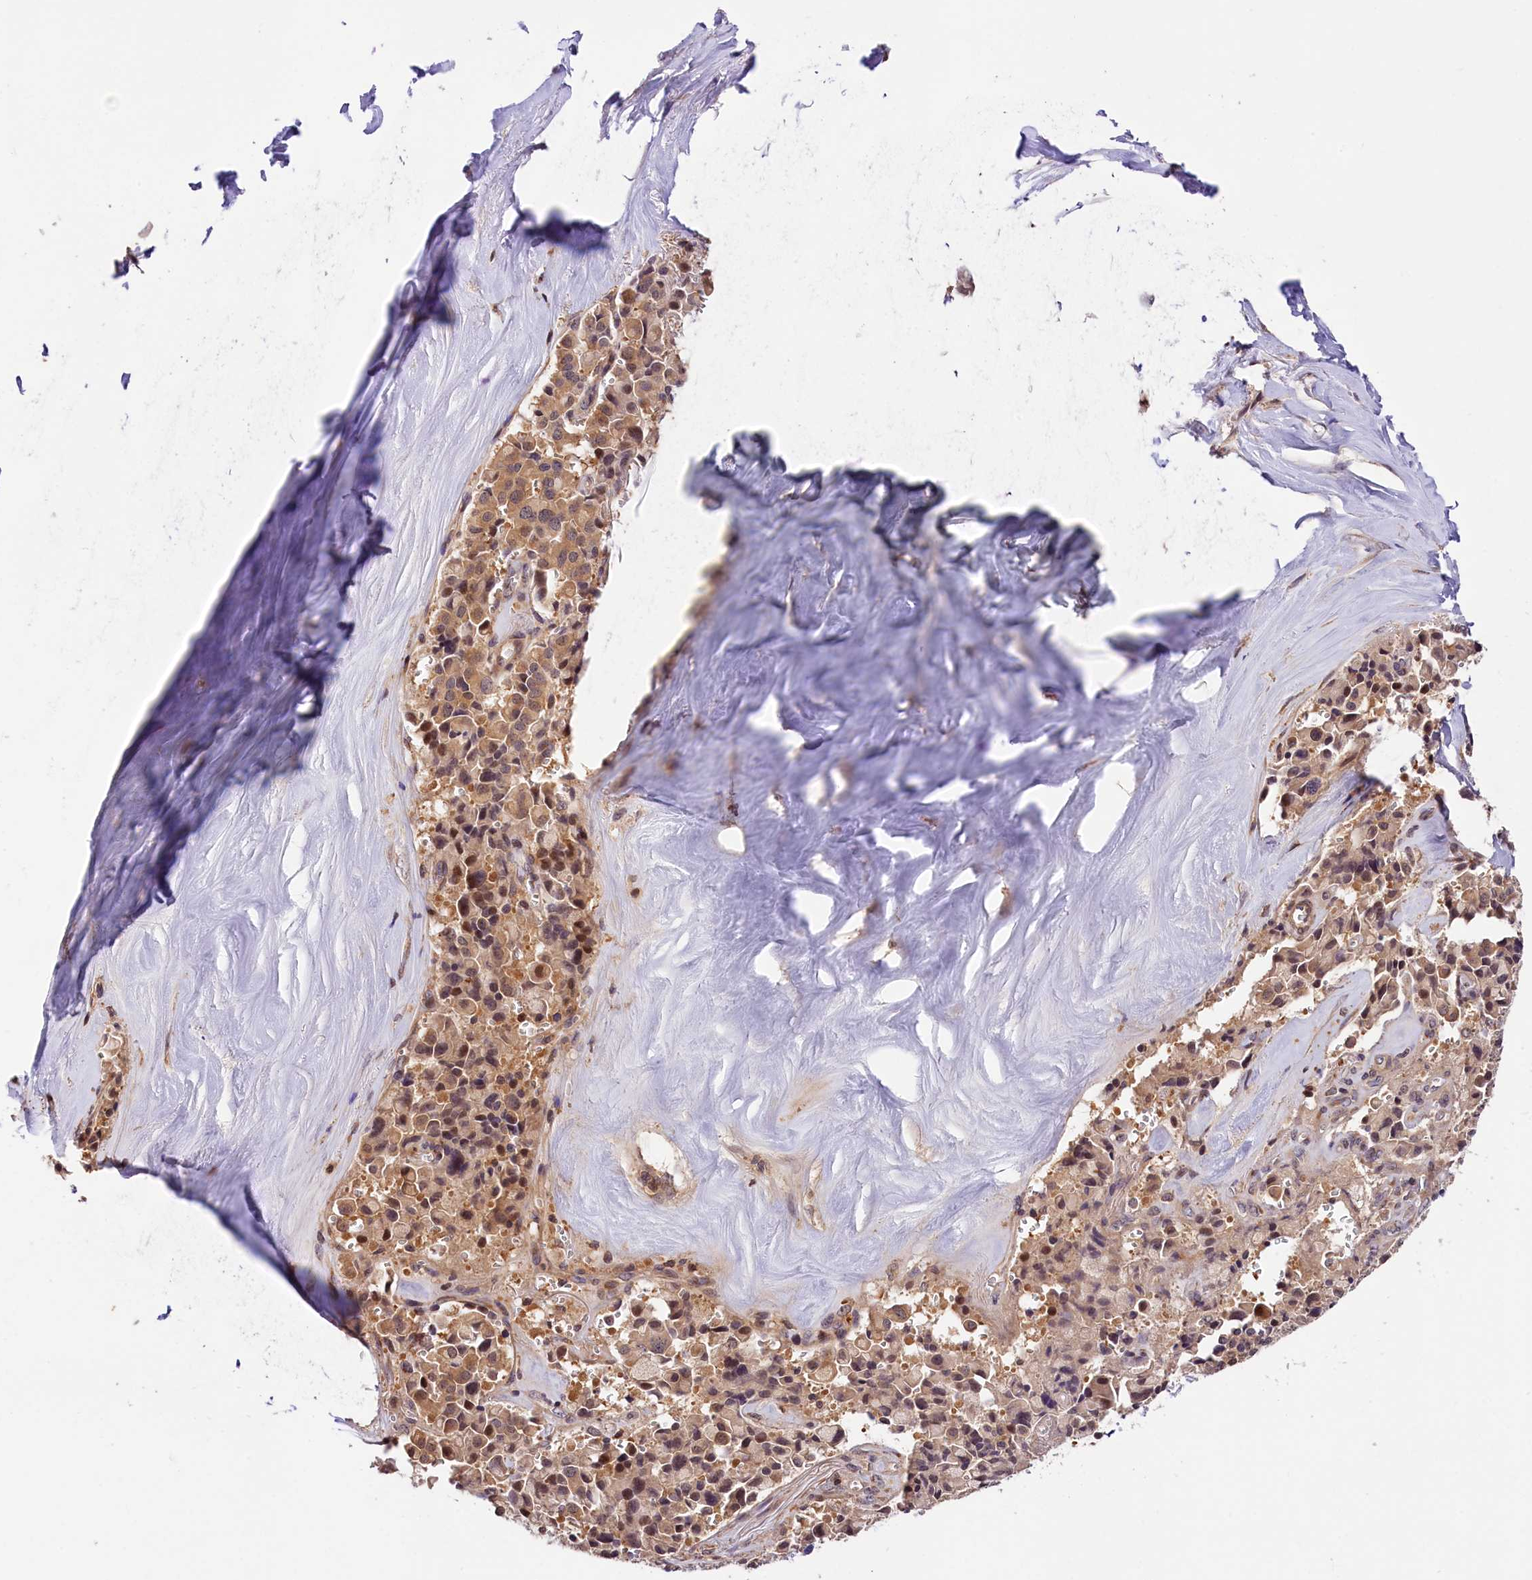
{"staining": {"intensity": "moderate", "quantity": ">75%", "location": "cytoplasmic/membranous,nuclear"}, "tissue": "pancreatic cancer", "cell_type": "Tumor cells", "image_type": "cancer", "snomed": [{"axis": "morphology", "description": "Adenocarcinoma, NOS"}, {"axis": "topography", "description": "Pancreas"}], "caption": "A brown stain shows moderate cytoplasmic/membranous and nuclear positivity of a protein in adenocarcinoma (pancreatic) tumor cells.", "gene": "CHORDC1", "patient": {"sex": "male", "age": 65}}